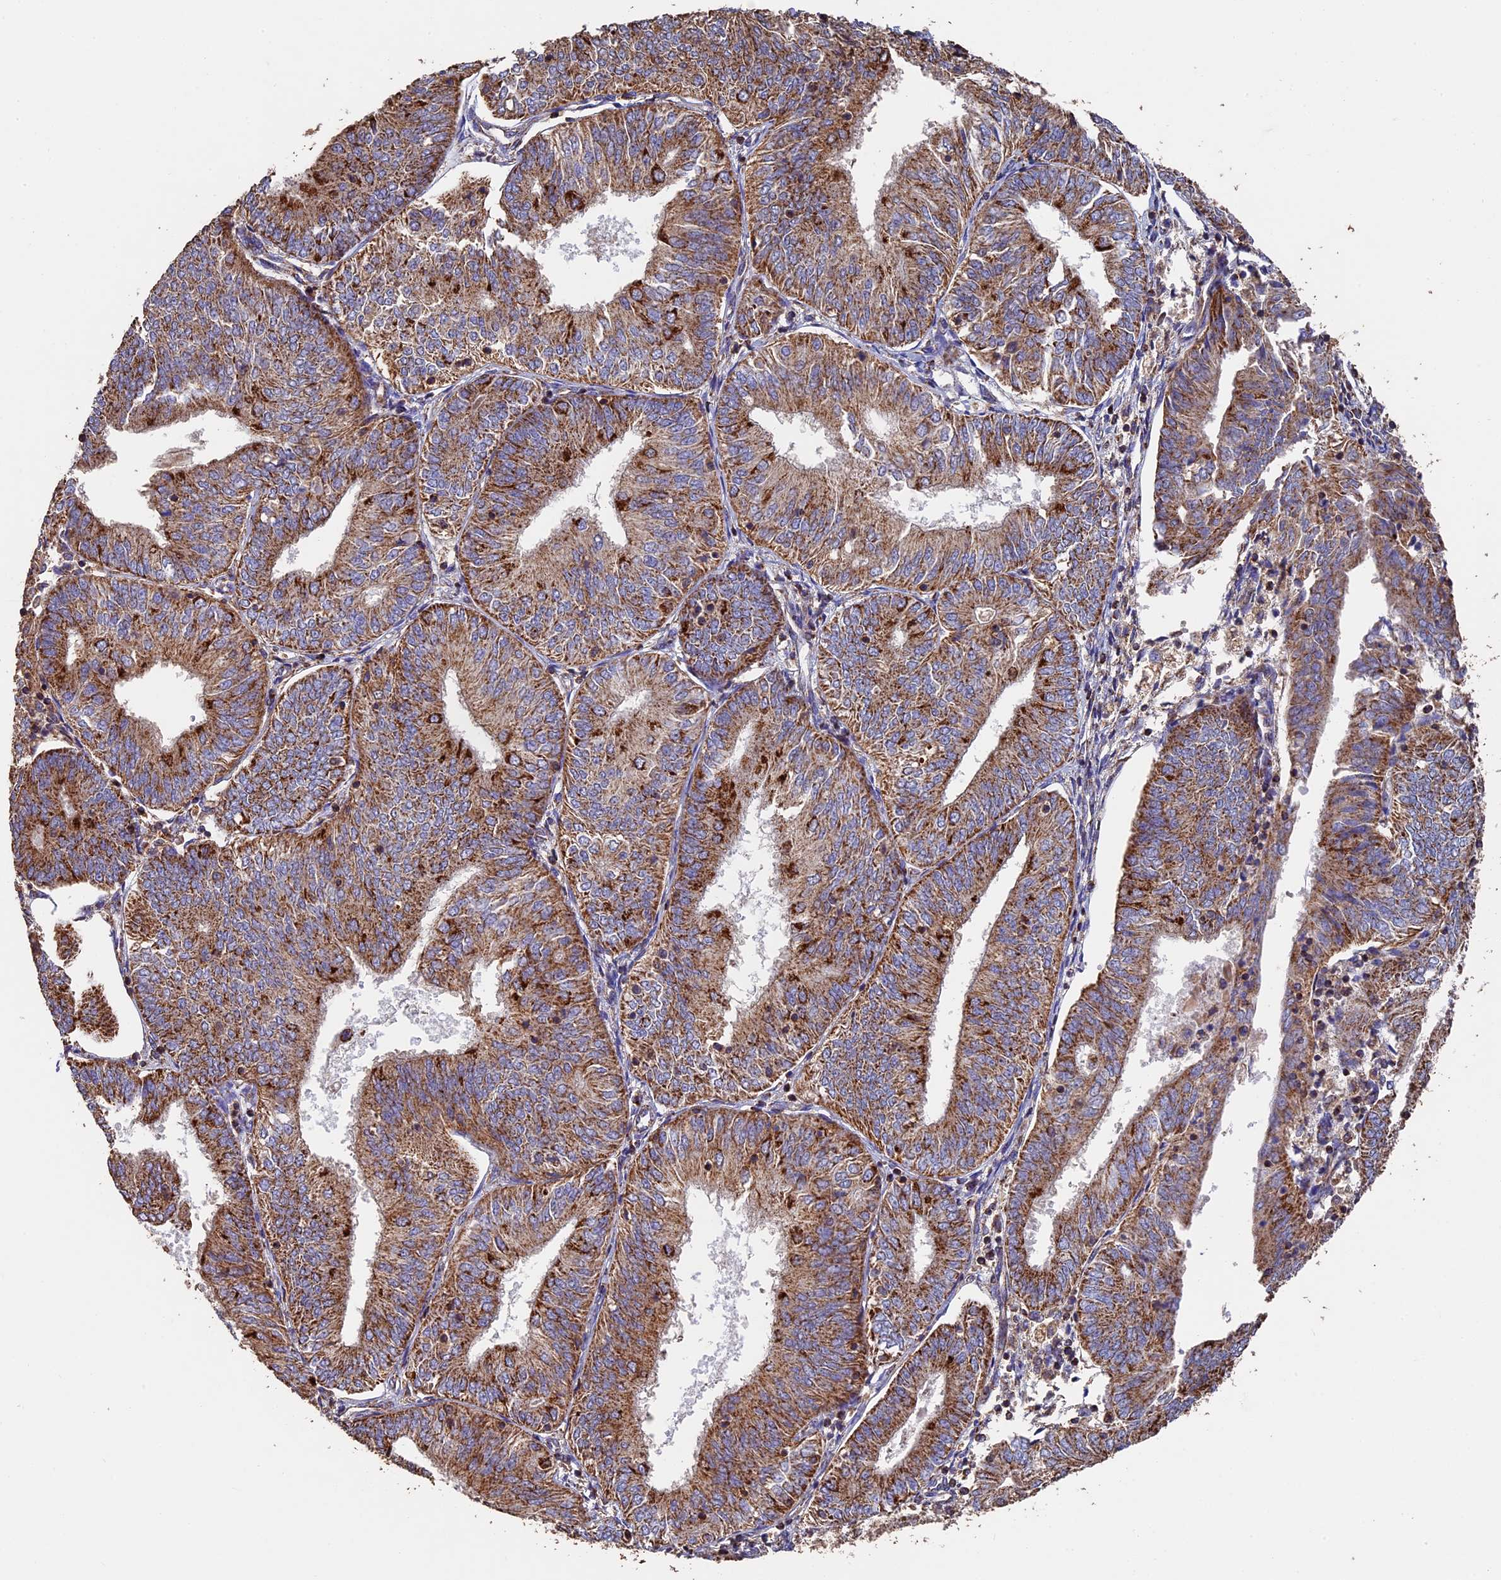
{"staining": {"intensity": "moderate", "quantity": ">75%", "location": "cytoplasmic/membranous"}, "tissue": "endometrial cancer", "cell_type": "Tumor cells", "image_type": "cancer", "snomed": [{"axis": "morphology", "description": "Adenocarcinoma, NOS"}, {"axis": "topography", "description": "Endometrium"}], "caption": "Human endometrial adenocarcinoma stained for a protein (brown) exhibits moderate cytoplasmic/membranous positive positivity in approximately >75% of tumor cells.", "gene": "ADAT1", "patient": {"sex": "female", "age": 58}}